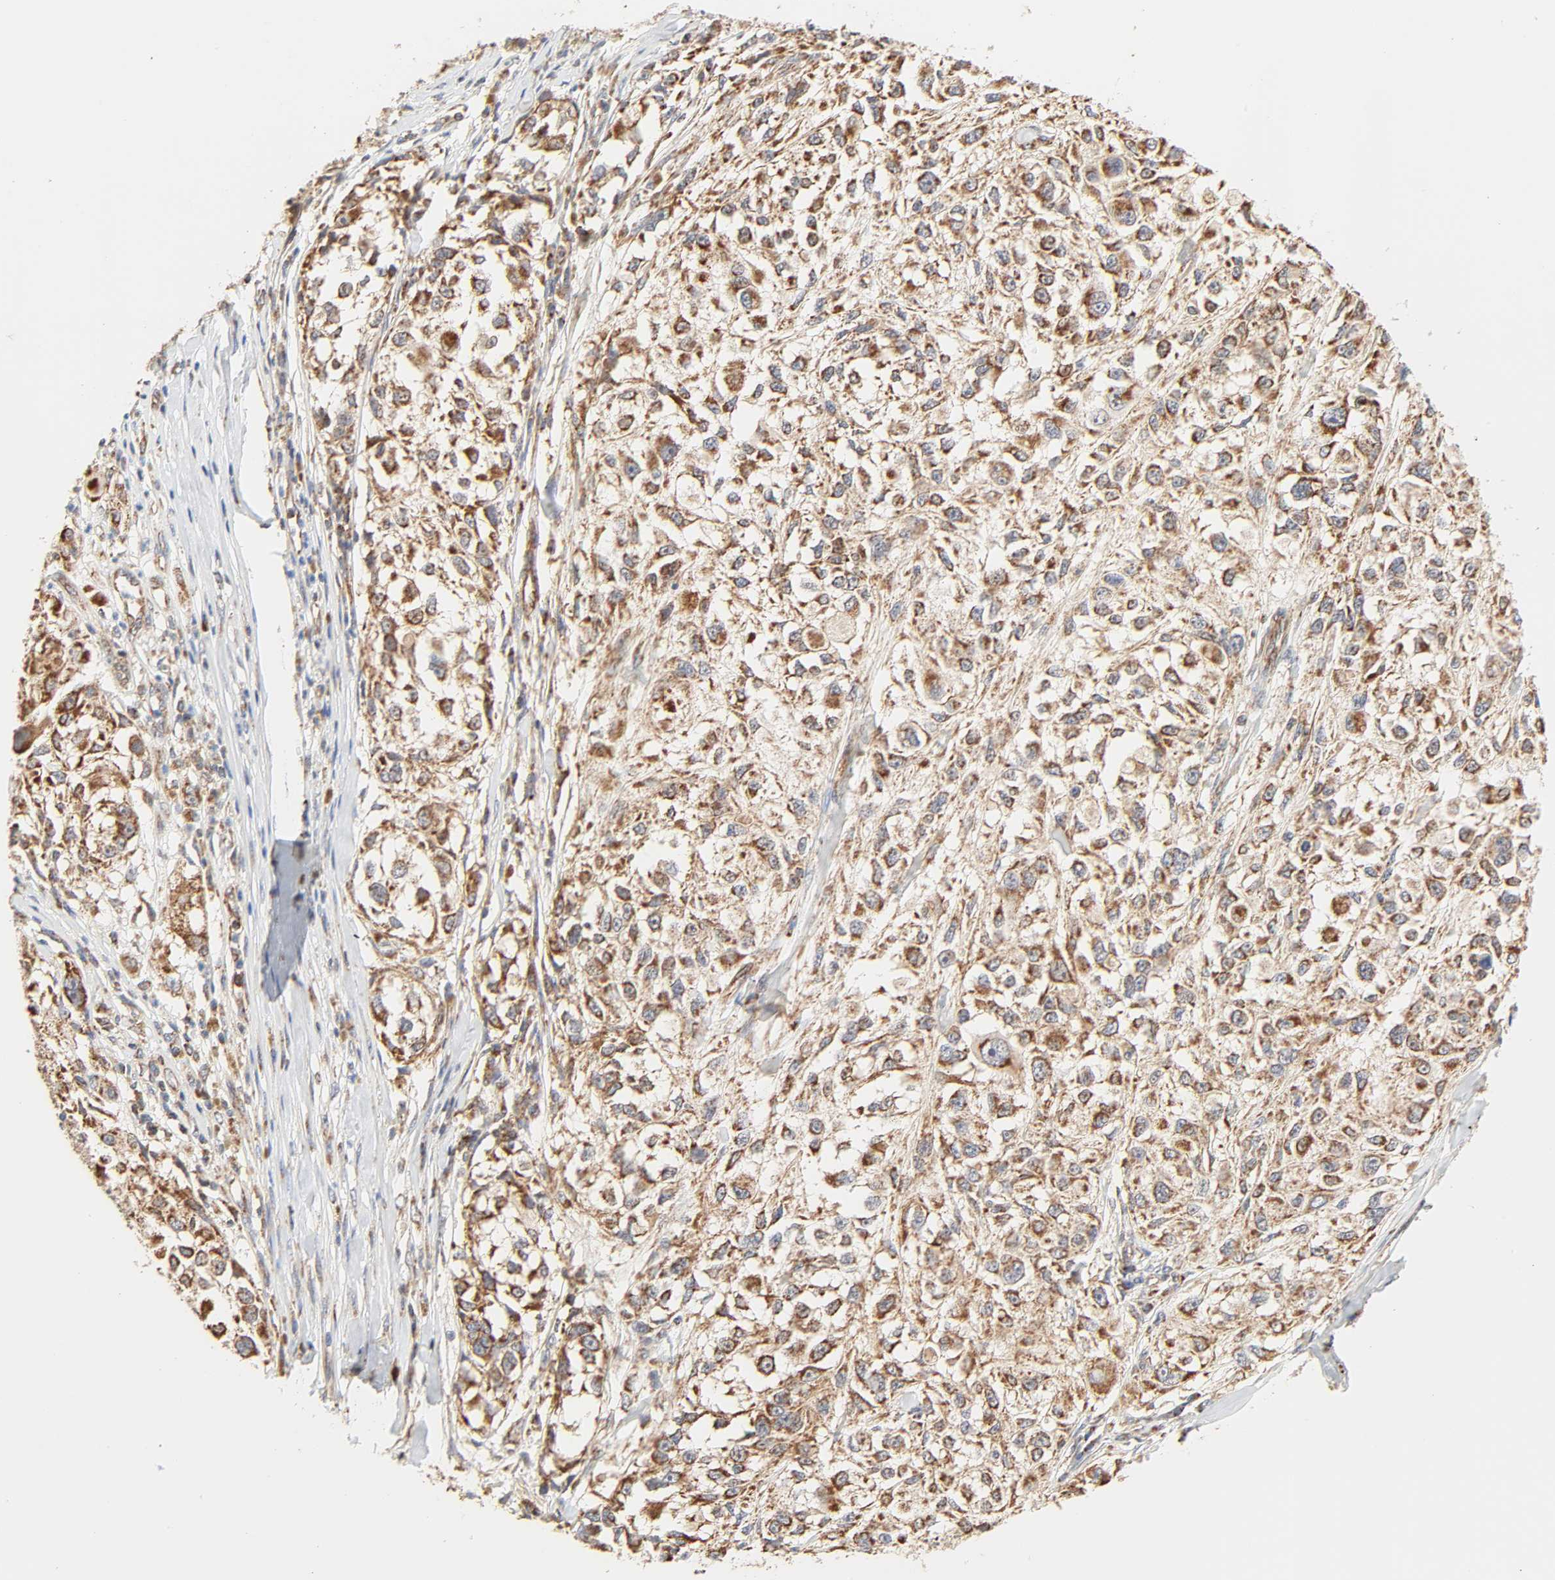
{"staining": {"intensity": "strong", "quantity": ">75%", "location": "cytoplasmic/membranous"}, "tissue": "melanoma", "cell_type": "Tumor cells", "image_type": "cancer", "snomed": [{"axis": "morphology", "description": "Necrosis, NOS"}, {"axis": "morphology", "description": "Malignant melanoma, NOS"}, {"axis": "topography", "description": "Skin"}], "caption": "A high amount of strong cytoplasmic/membranous positivity is appreciated in approximately >75% of tumor cells in malignant melanoma tissue.", "gene": "ZMAT5", "patient": {"sex": "female", "age": 87}}